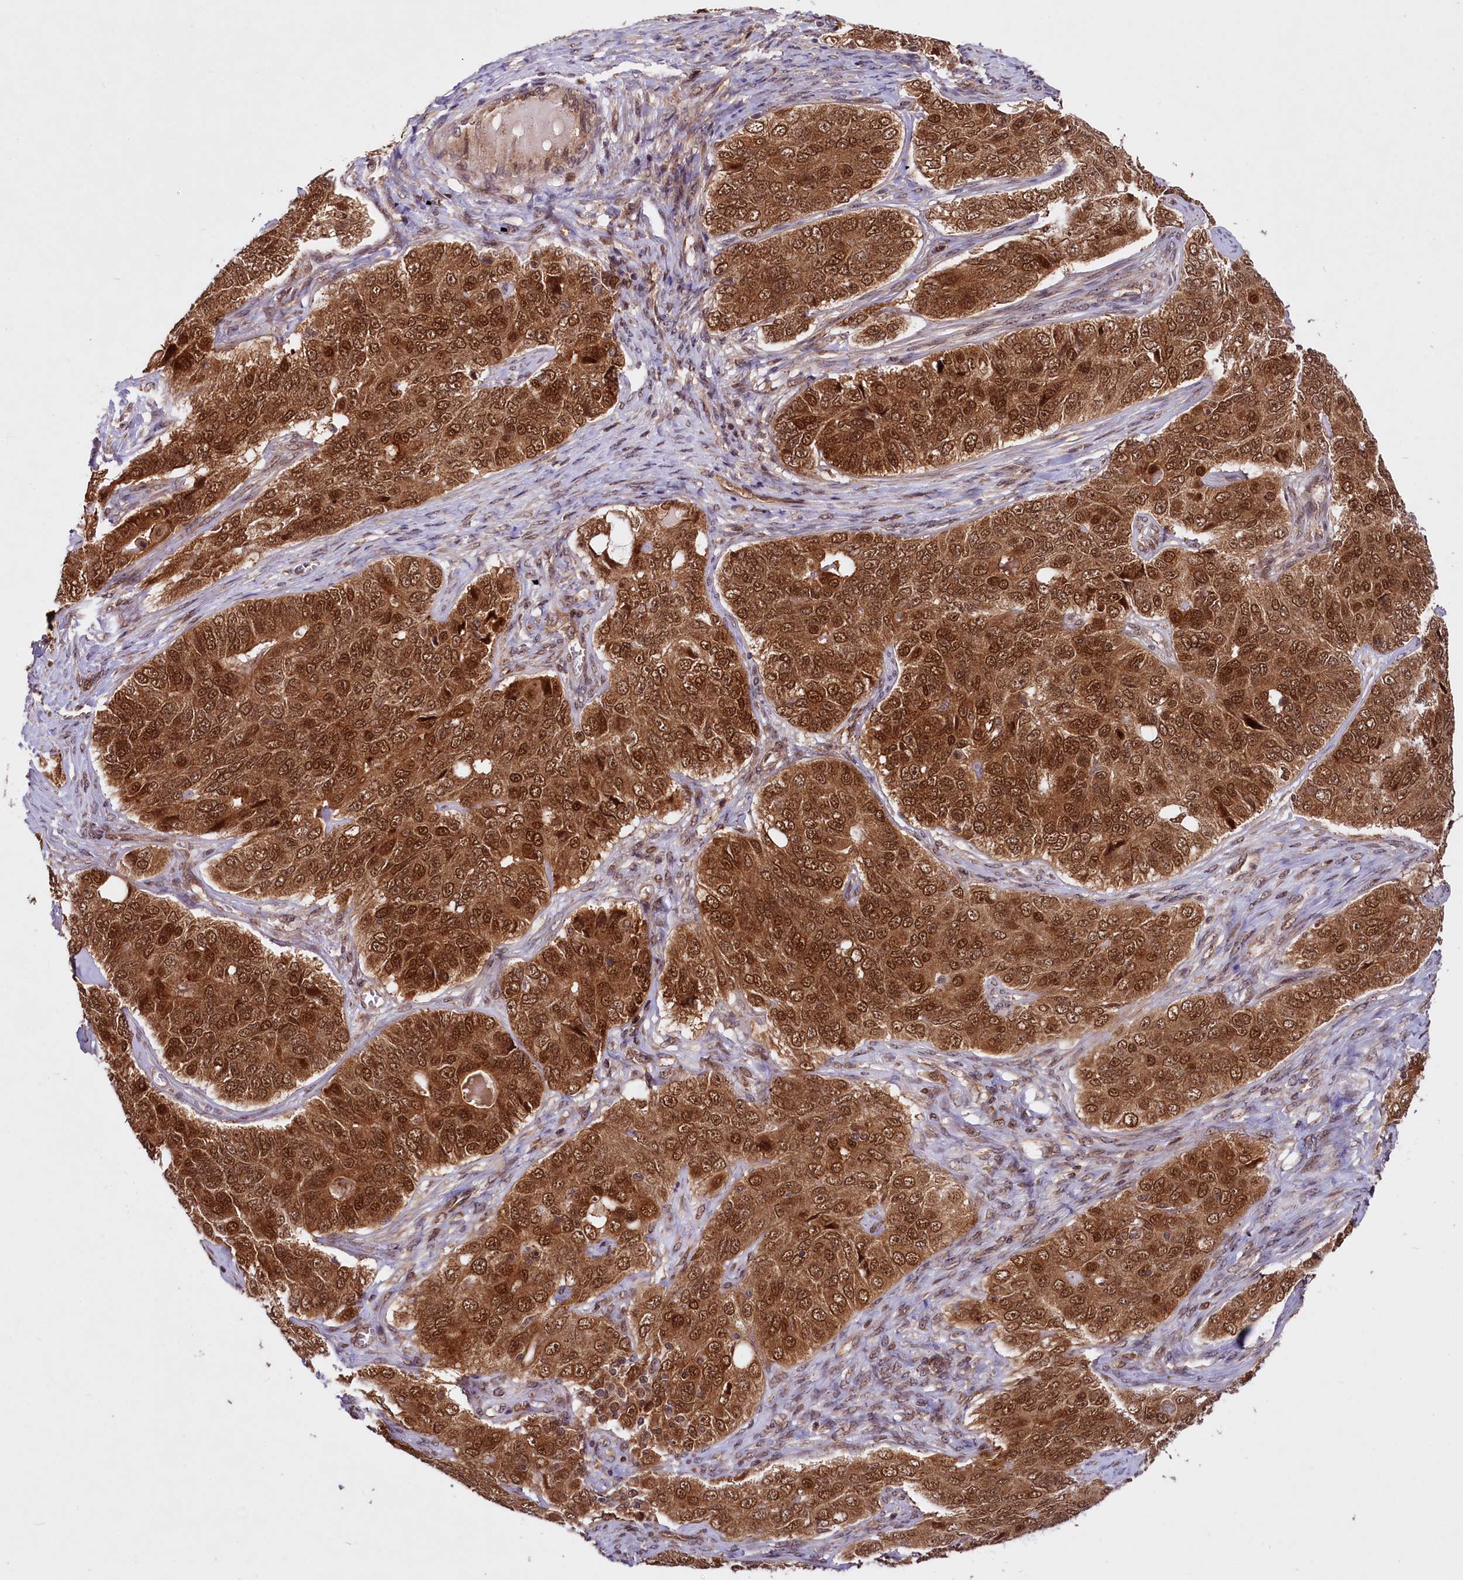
{"staining": {"intensity": "strong", "quantity": ">75%", "location": "cytoplasmic/membranous,nuclear"}, "tissue": "ovarian cancer", "cell_type": "Tumor cells", "image_type": "cancer", "snomed": [{"axis": "morphology", "description": "Carcinoma, endometroid"}, {"axis": "topography", "description": "Ovary"}], "caption": "Approximately >75% of tumor cells in human endometroid carcinoma (ovarian) exhibit strong cytoplasmic/membranous and nuclear protein staining as visualized by brown immunohistochemical staining.", "gene": "UBE3A", "patient": {"sex": "female", "age": 51}}